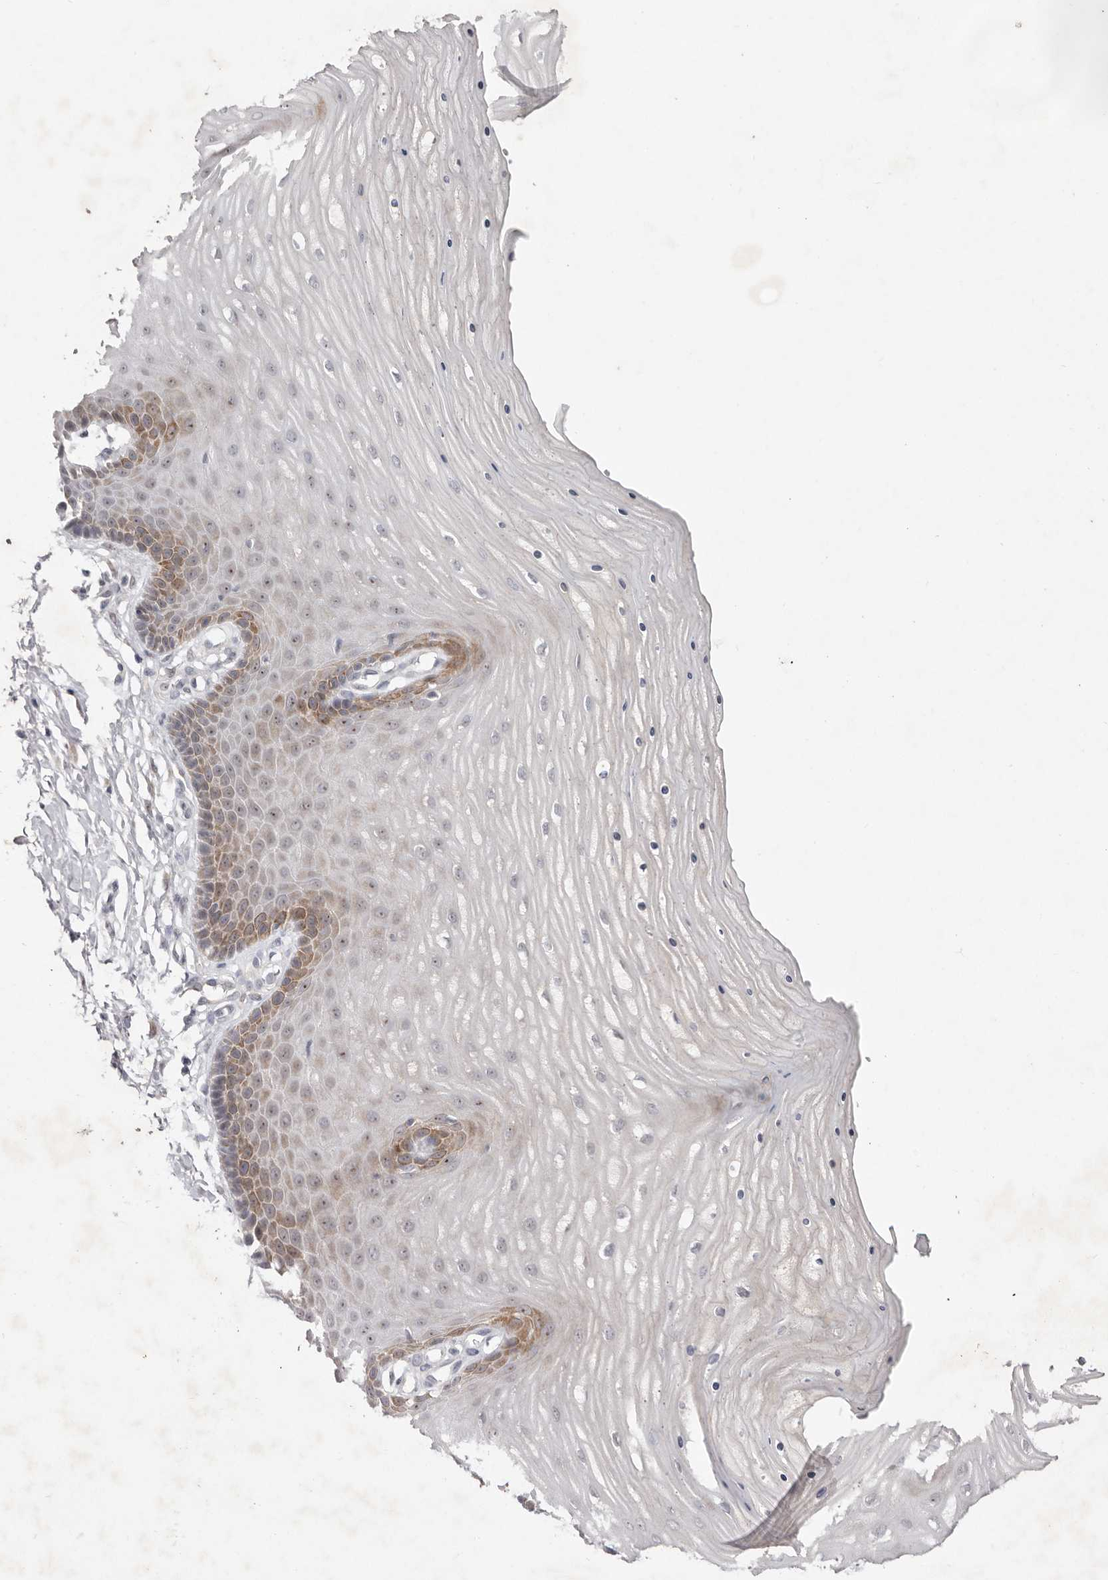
{"staining": {"intensity": "negative", "quantity": "none", "location": "none"}, "tissue": "cervix", "cell_type": "Glandular cells", "image_type": "normal", "snomed": [{"axis": "morphology", "description": "Normal tissue, NOS"}, {"axis": "topography", "description": "Cervix"}], "caption": "There is no significant positivity in glandular cells of cervix.", "gene": "TADA1", "patient": {"sex": "female", "age": 55}}